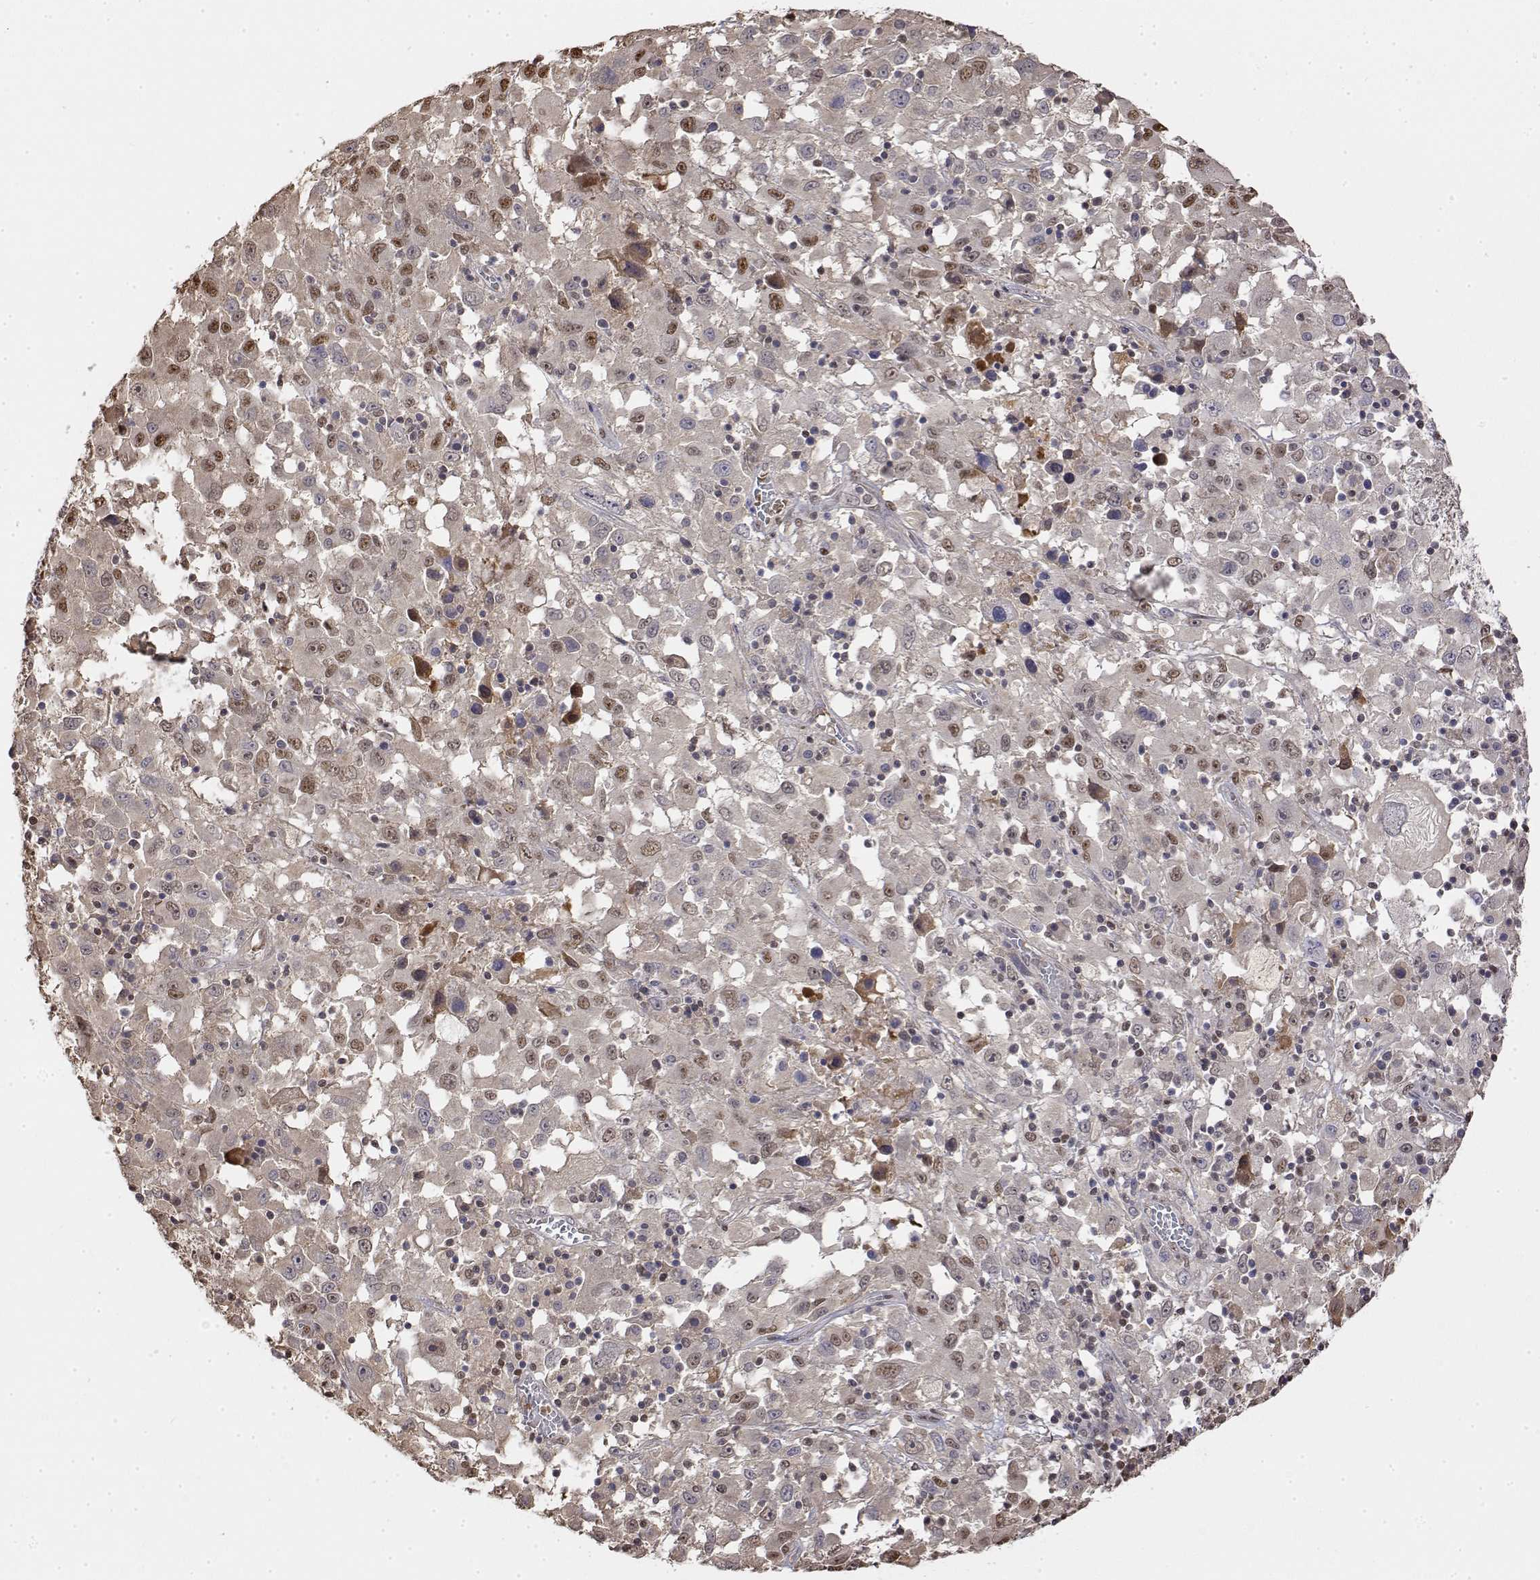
{"staining": {"intensity": "weak", "quantity": "<25%", "location": "nuclear"}, "tissue": "melanoma", "cell_type": "Tumor cells", "image_type": "cancer", "snomed": [{"axis": "morphology", "description": "Malignant melanoma, Metastatic site"}, {"axis": "topography", "description": "Soft tissue"}], "caption": "IHC micrograph of malignant melanoma (metastatic site) stained for a protein (brown), which demonstrates no staining in tumor cells.", "gene": "TPI1", "patient": {"sex": "male", "age": 50}}